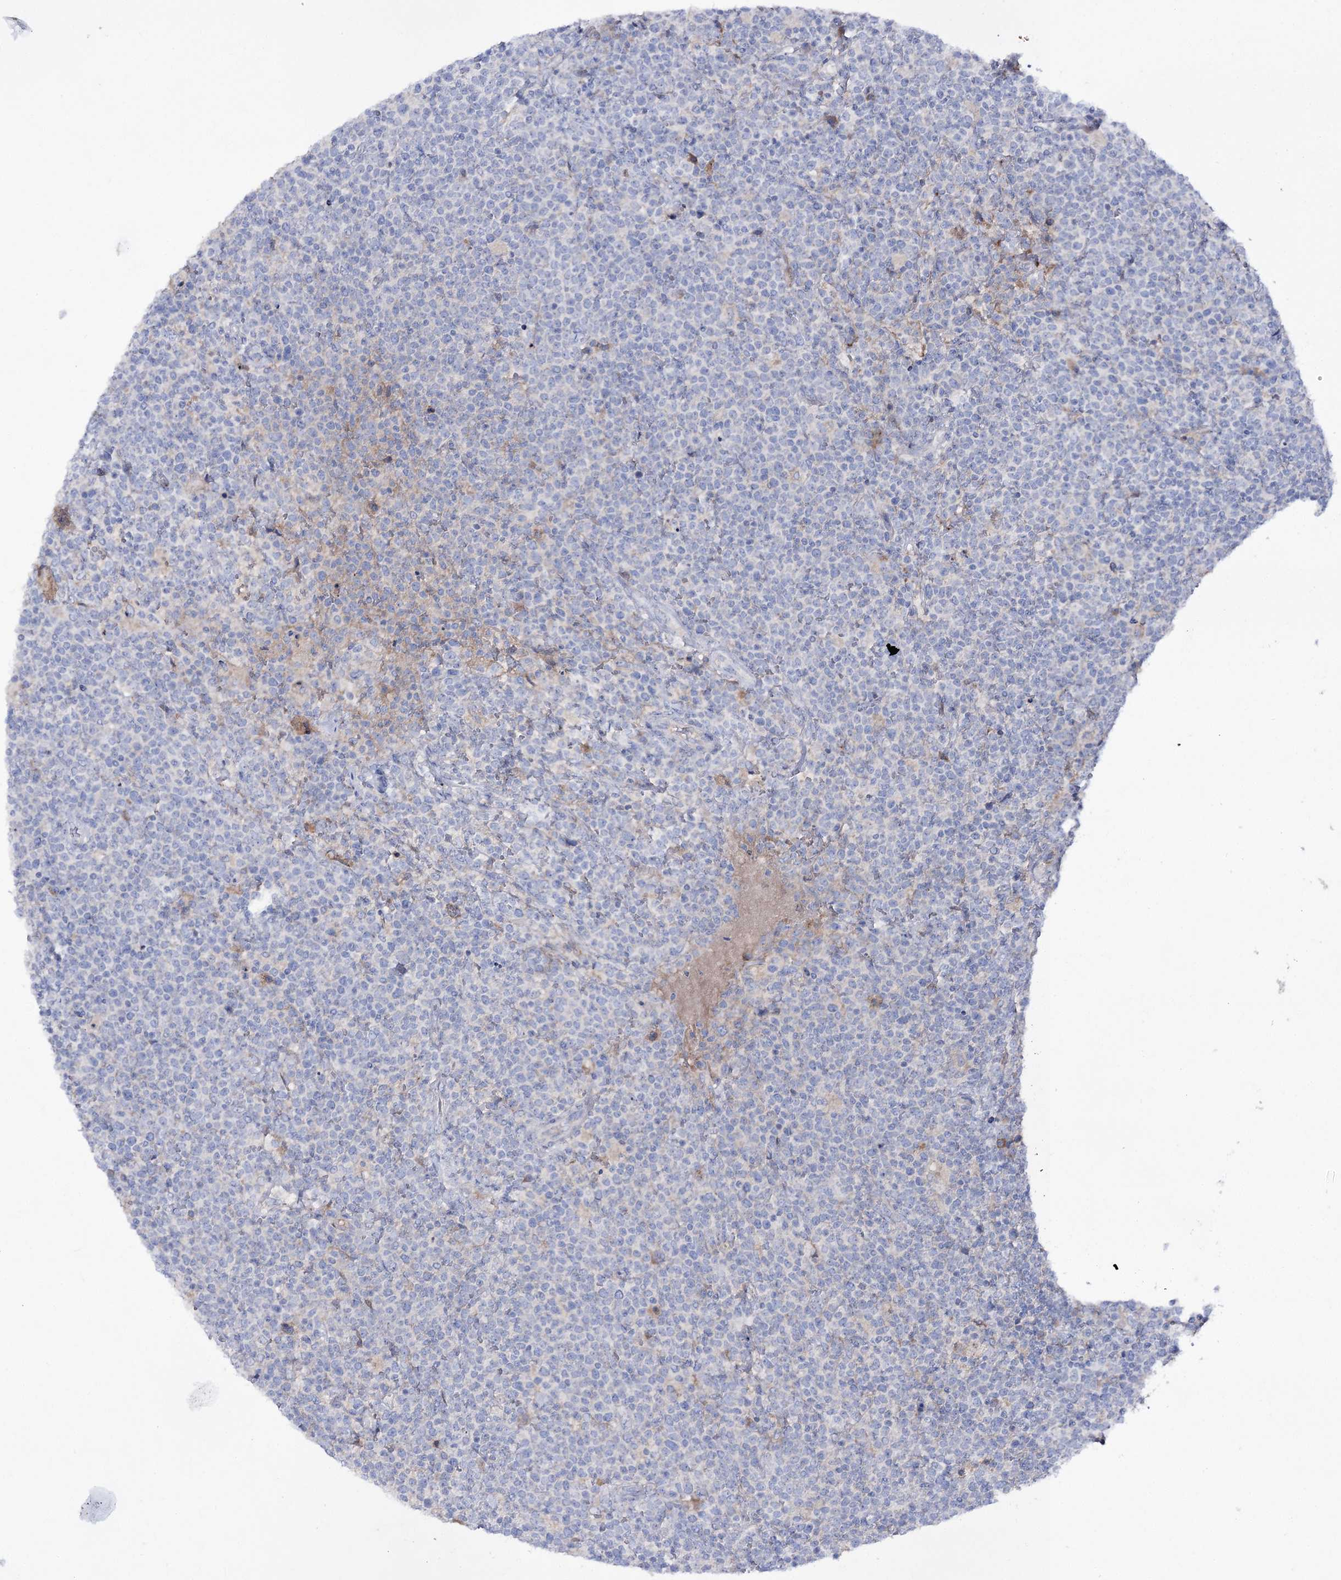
{"staining": {"intensity": "negative", "quantity": "none", "location": "none"}, "tissue": "lymphoma", "cell_type": "Tumor cells", "image_type": "cancer", "snomed": [{"axis": "morphology", "description": "Malignant lymphoma, non-Hodgkin's type, High grade"}, {"axis": "topography", "description": "Lymph node"}], "caption": "Immunohistochemistry of human lymphoma exhibits no staining in tumor cells.", "gene": "NAGLU", "patient": {"sex": "male", "age": 61}}